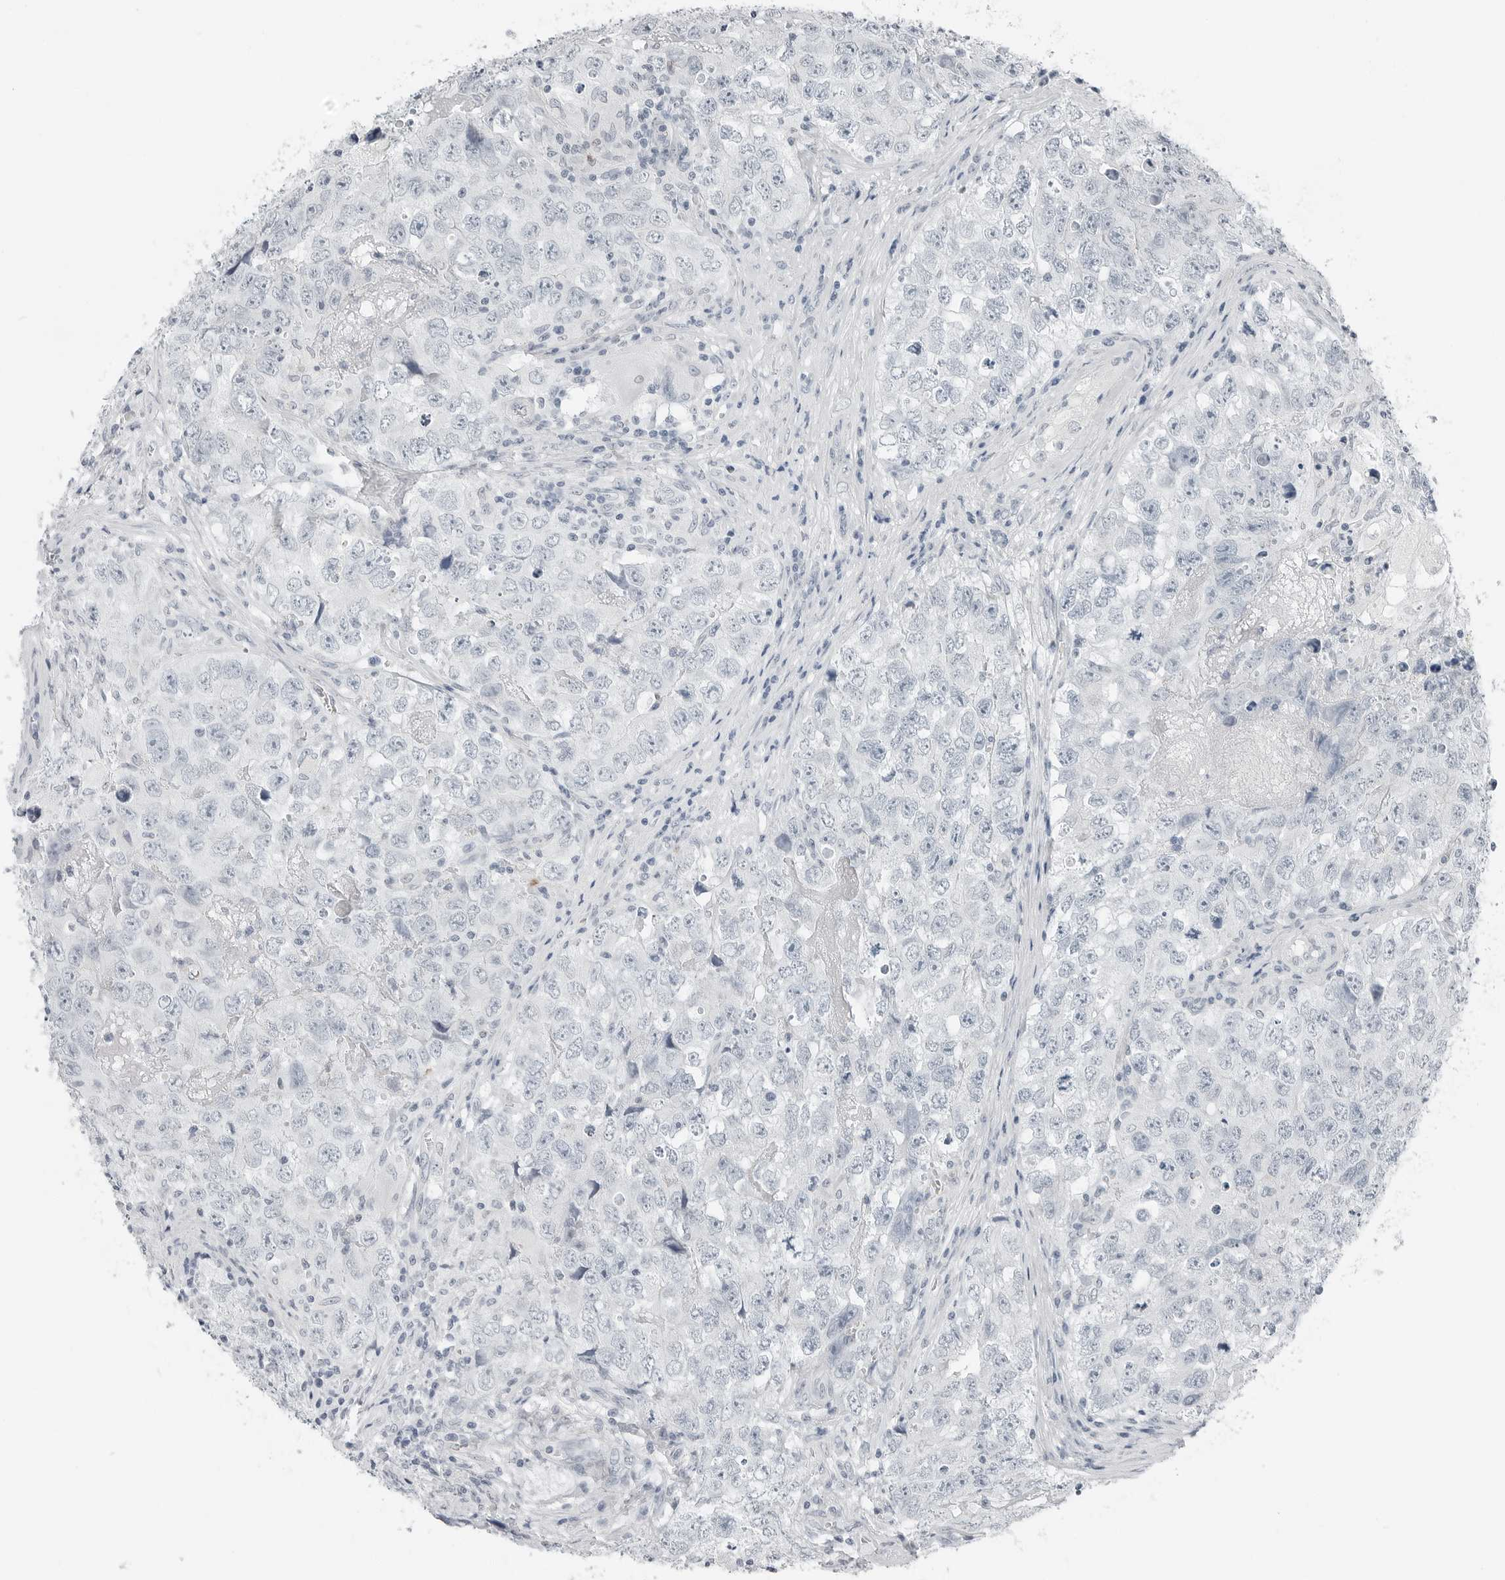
{"staining": {"intensity": "negative", "quantity": "none", "location": "none"}, "tissue": "testis cancer", "cell_type": "Tumor cells", "image_type": "cancer", "snomed": [{"axis": "morphology", "description": "Seminoma, NOS"}, {"axis": "morphology", "description": "Carcinoma, Embryonal, NOS"}, {"axis": "topography", "description": "Testis"}], "caption": "This image is of testis cancer (seminoma) stained with immunohistochemistry (IHC) to label a protein in brown with the nuclei are counter-stained blue. There is no positivity in tumor cells.", "gene": "XIRP1", "patient": {"sex": "male", "age": 43}}